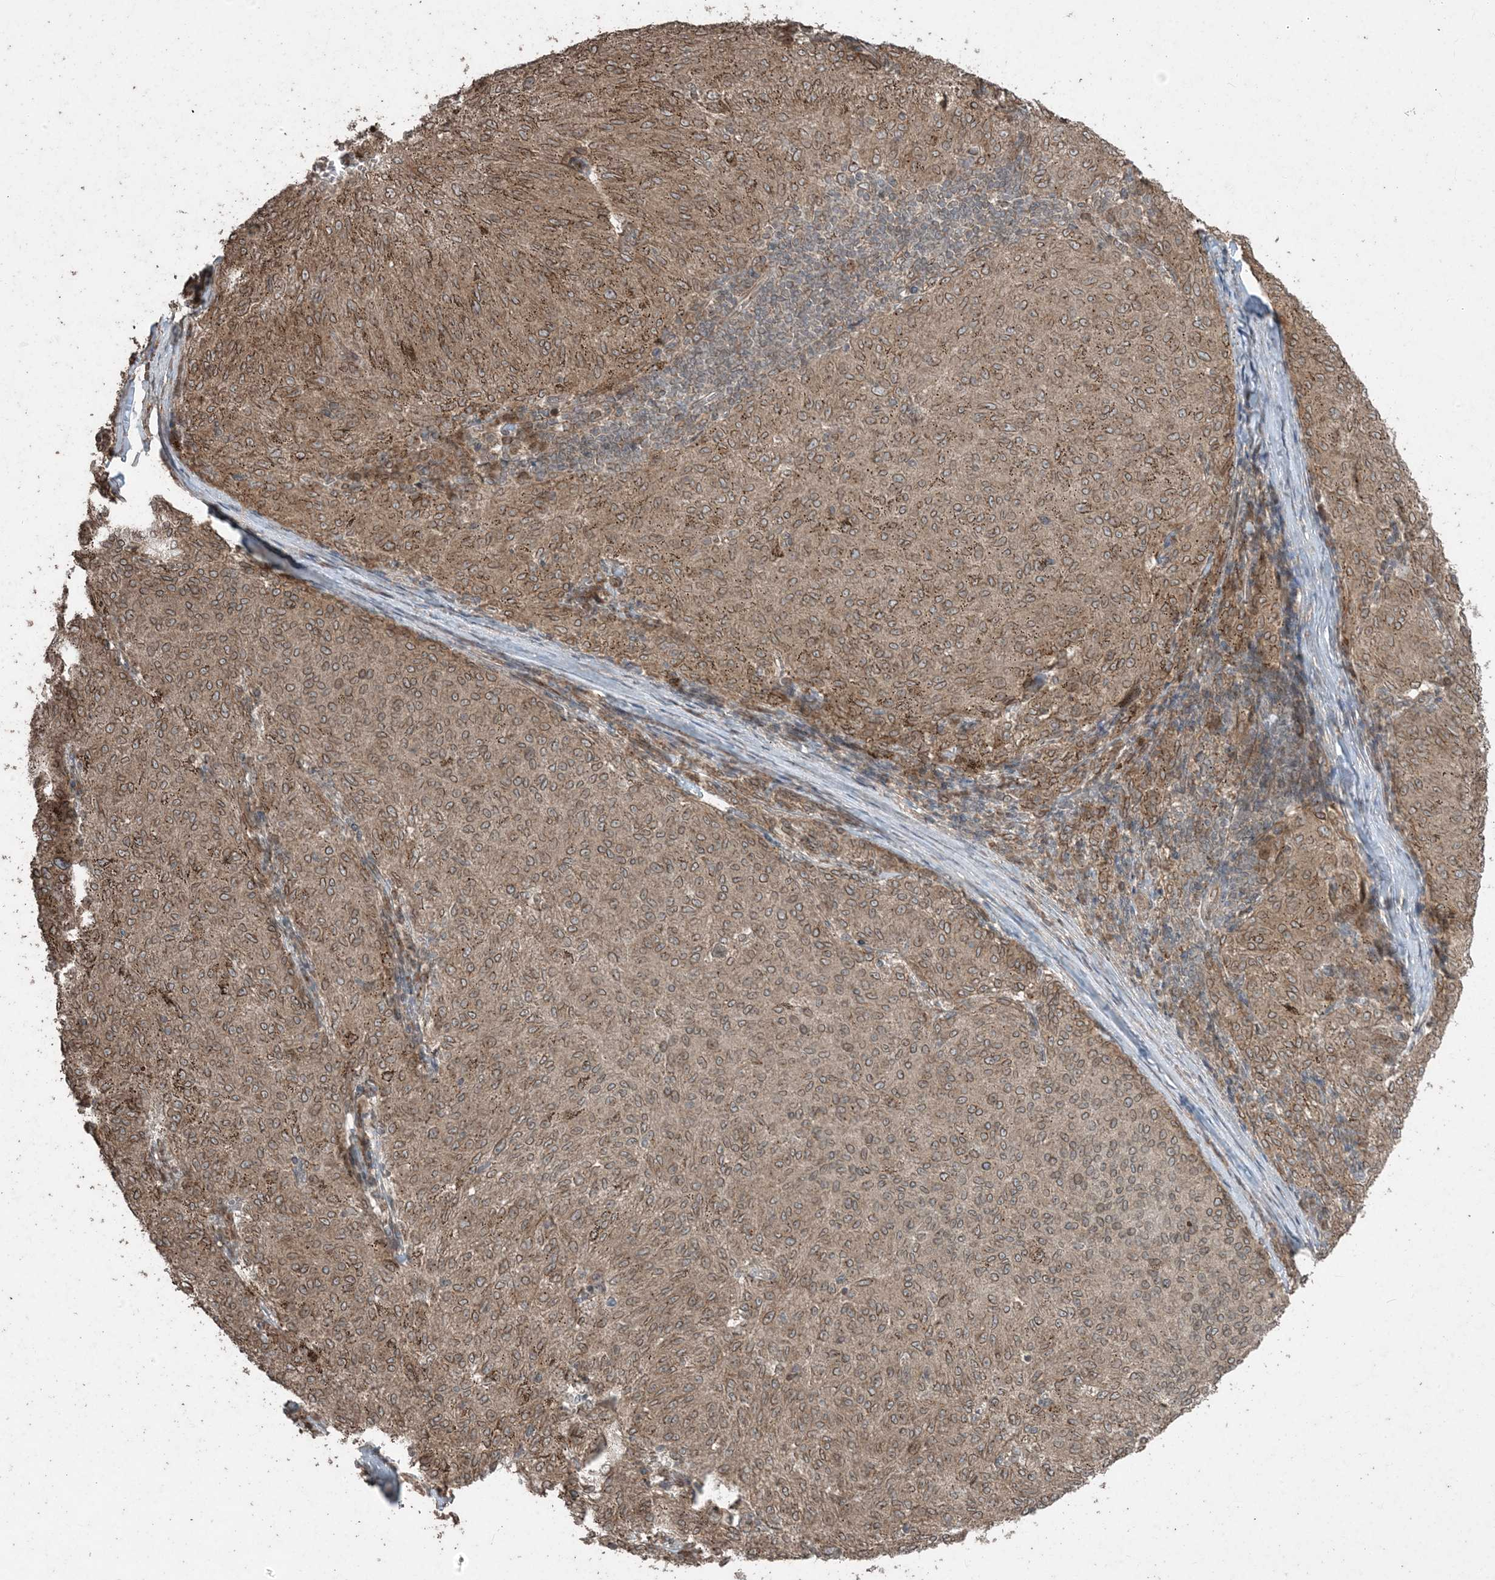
{"staining": {"intensity": "moderate", "quantity": ">75%", "location": "cytoplasmic/membranous"}, "tissue": "melanoma", "cell_type": "Tumor cells", "image_type": "cancer", "snomed": [{"axis": "morphology", "description": "Malignant melanoma, NOS"}, {"axis": "topography", "description": "Skin"}], "caption": "This micrograph exhibits immunohistochemistry staining of human melanoma, with medium moderate cytoplasmic/membranous staining in about >75% of tumor cells.", "gene": "DDX19B", "patient": {"sex": "female", "age": 72}}